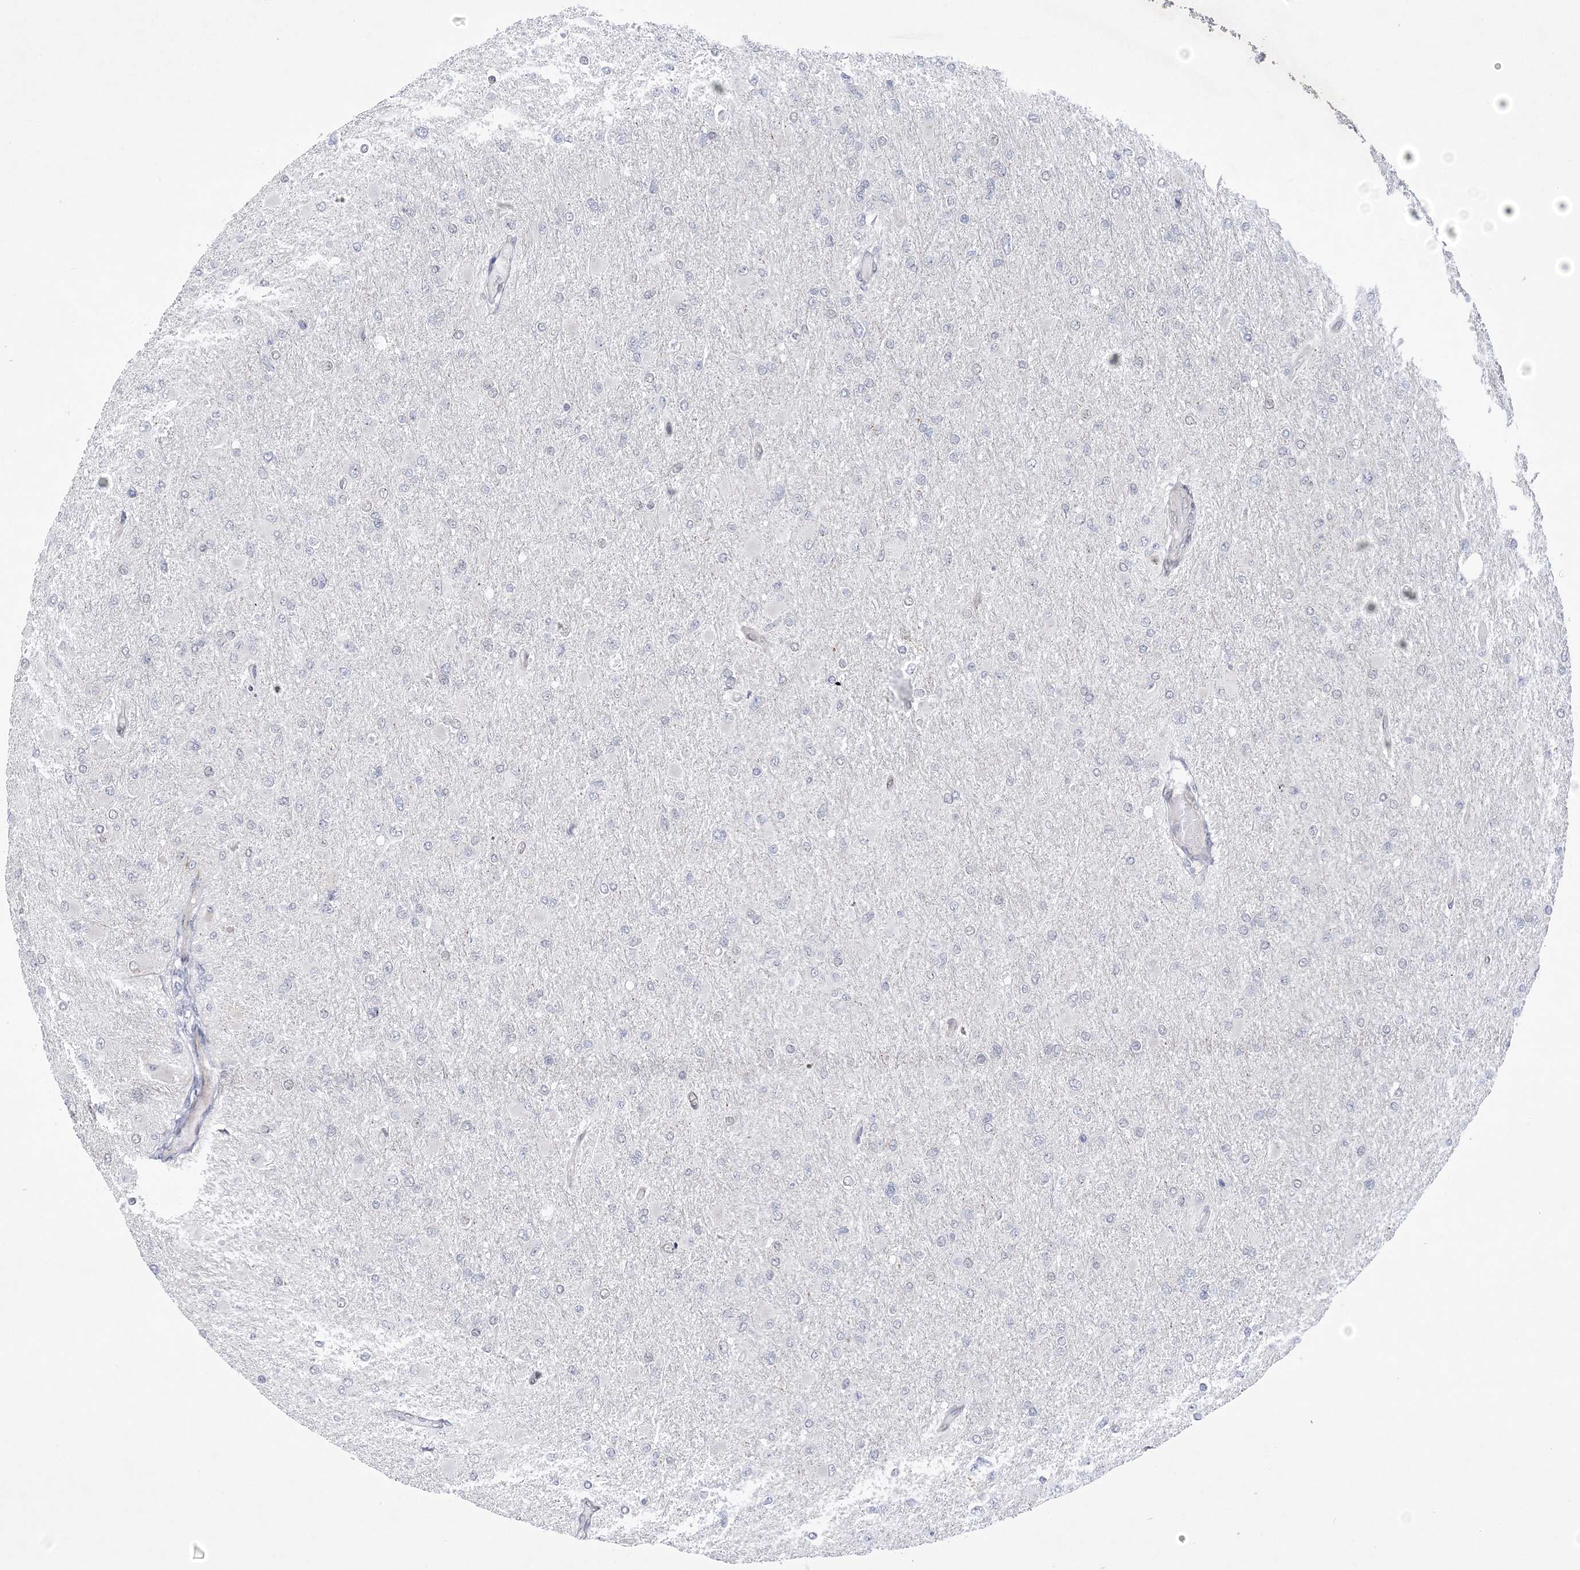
{"staining": {"intensity": "negative", "quantity": "none", "location": "none"}, "tissue": "glioma", "cell_type": "Tumor cells", "image_type": "cancer", "snomed": [{"axis": "morphology", "description": "Glioma, malignant, High grade"}, {"axis": "topography", "description": "Cerebral cortex"}], "caption": "There is no significant staining in tumor cells of high-grade glioma (malignant).", "gene": "HOMEZ", "patient": {"sex": "female", "age": 36}}